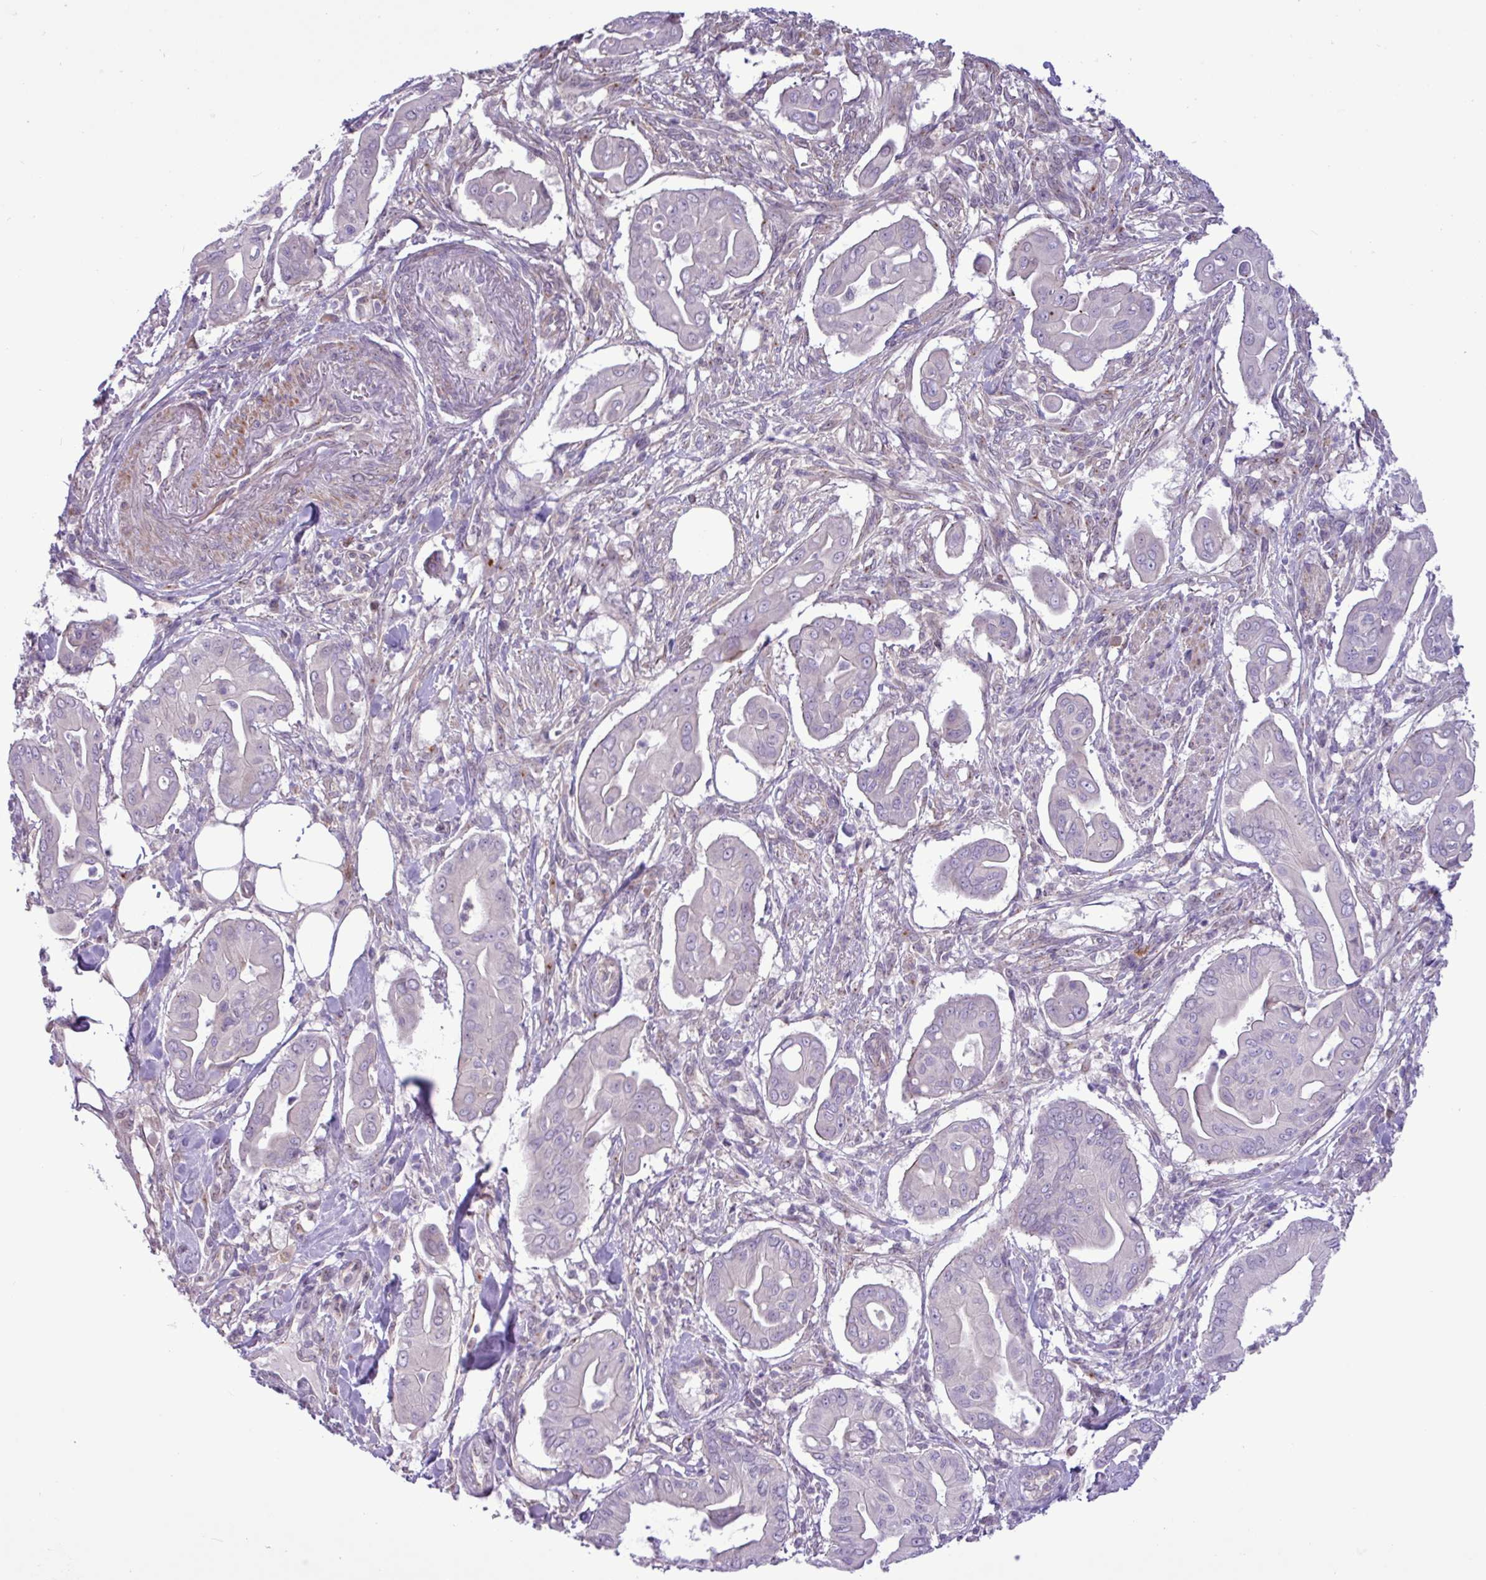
{"staining": {"intensity": "negative", "quantity": "none", "location": "none"}, "tissue": "pancreatic cancer", "cell_type": "Tumor cells", "image_type": "cancer", "snomed": [{"axis": "morphology", "description": "Adenocarcinoma, NOS"}, {"axis": "topography", "description": "Pancreas"}], "caption": "DAB (3,3'-diaminobenzidine) immunohistochemical staining of human adenocarcinoma (pancreatic) shows no significant positivity in tumor cells.", "gene": "SPINK8", "patient": {"sex": "male", "age": 71}}